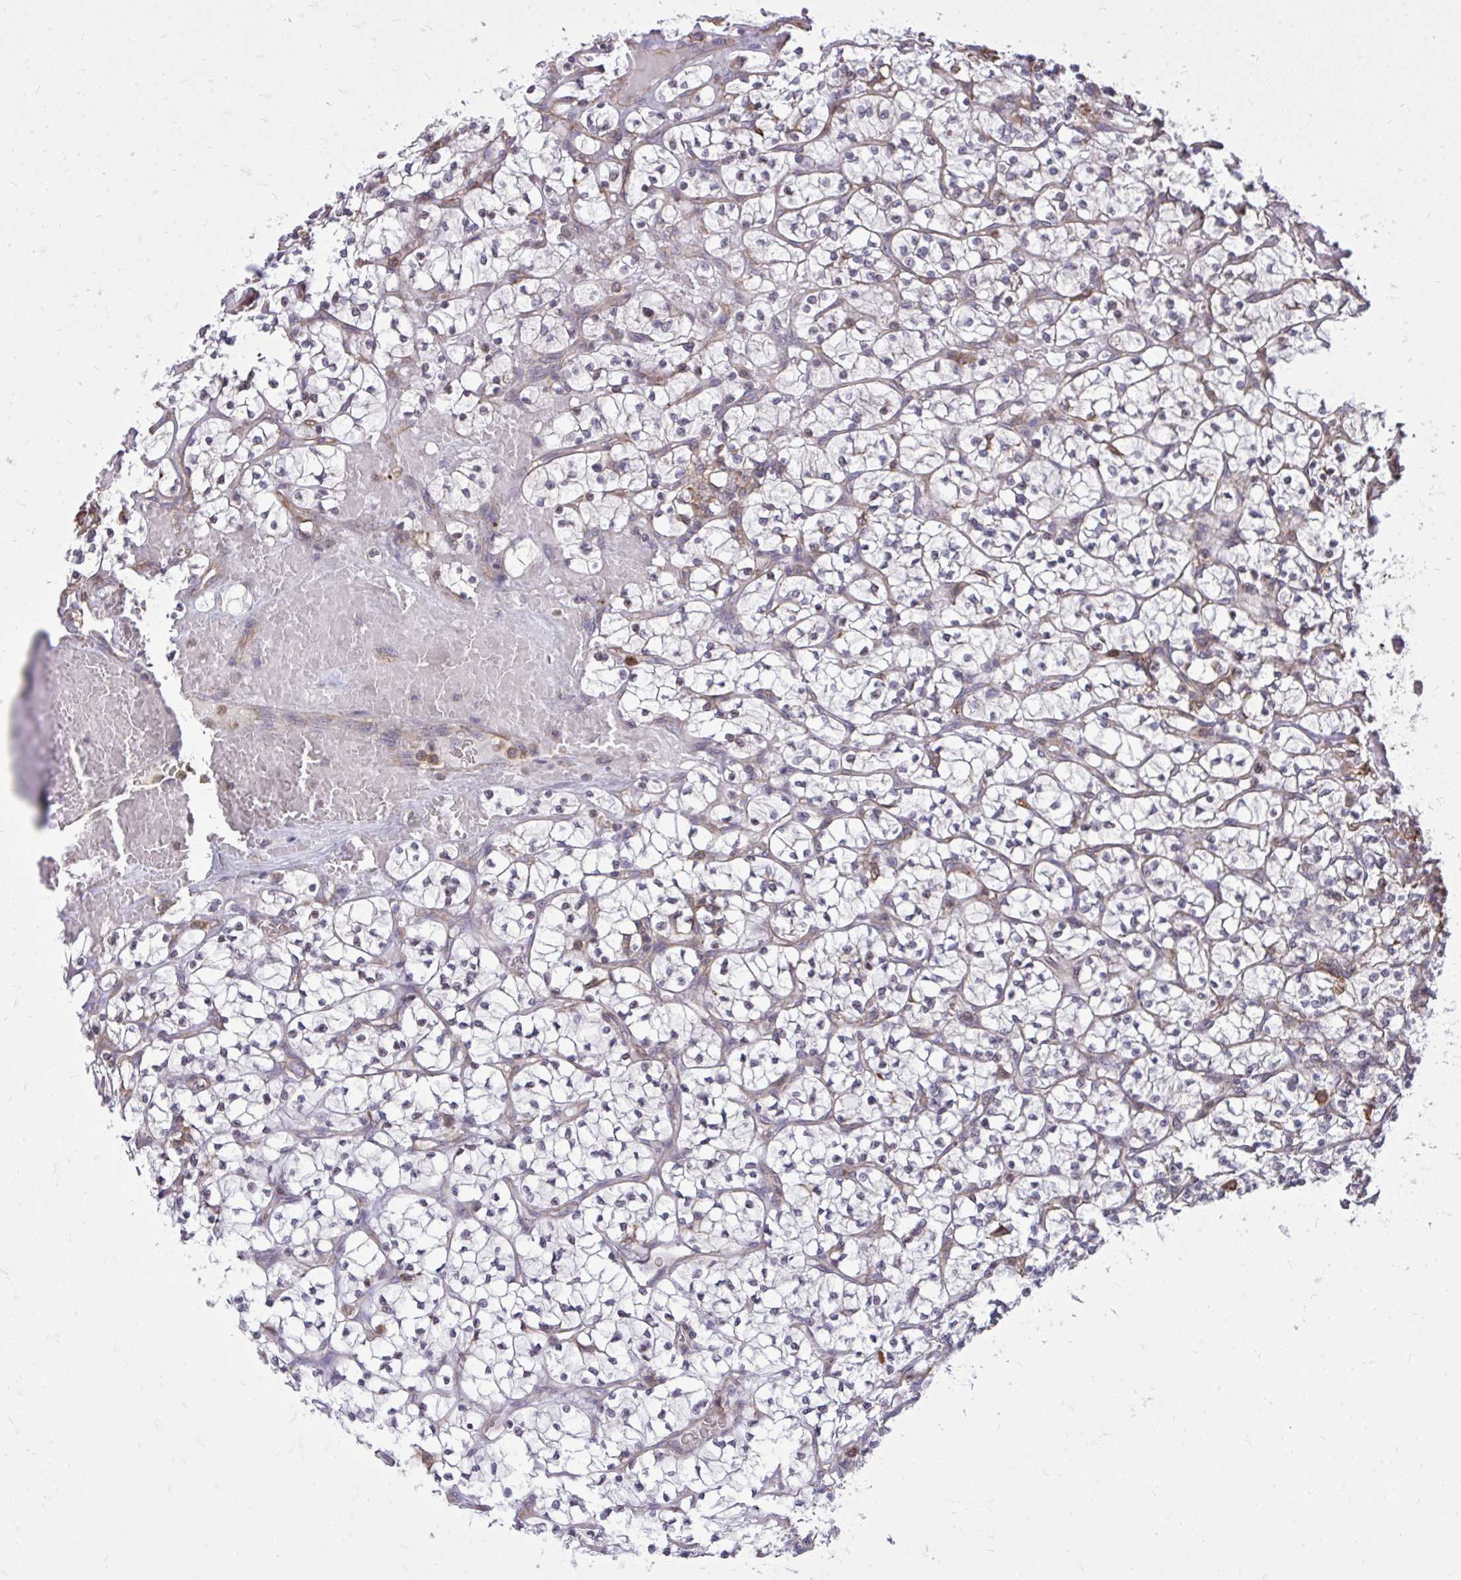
{"staining": {"intensity": "negative", "quantity": "none", "location": "none"}, "tissue": "renal cancer", "cell_type": "Tumor cells", "image_type": "cancer", "snomed": [{"axis": "morphology", "description": "Adenocarcinoma, NOS"}, {"axis": "topography", "description": "Kidney"}], "caption": "An IHC micrograph of renal cancer is shown. There is no staining in tumor cells of renal cancer.", "gene": "SLC7A5", "patient": {"sex": "female", "age": 64}}